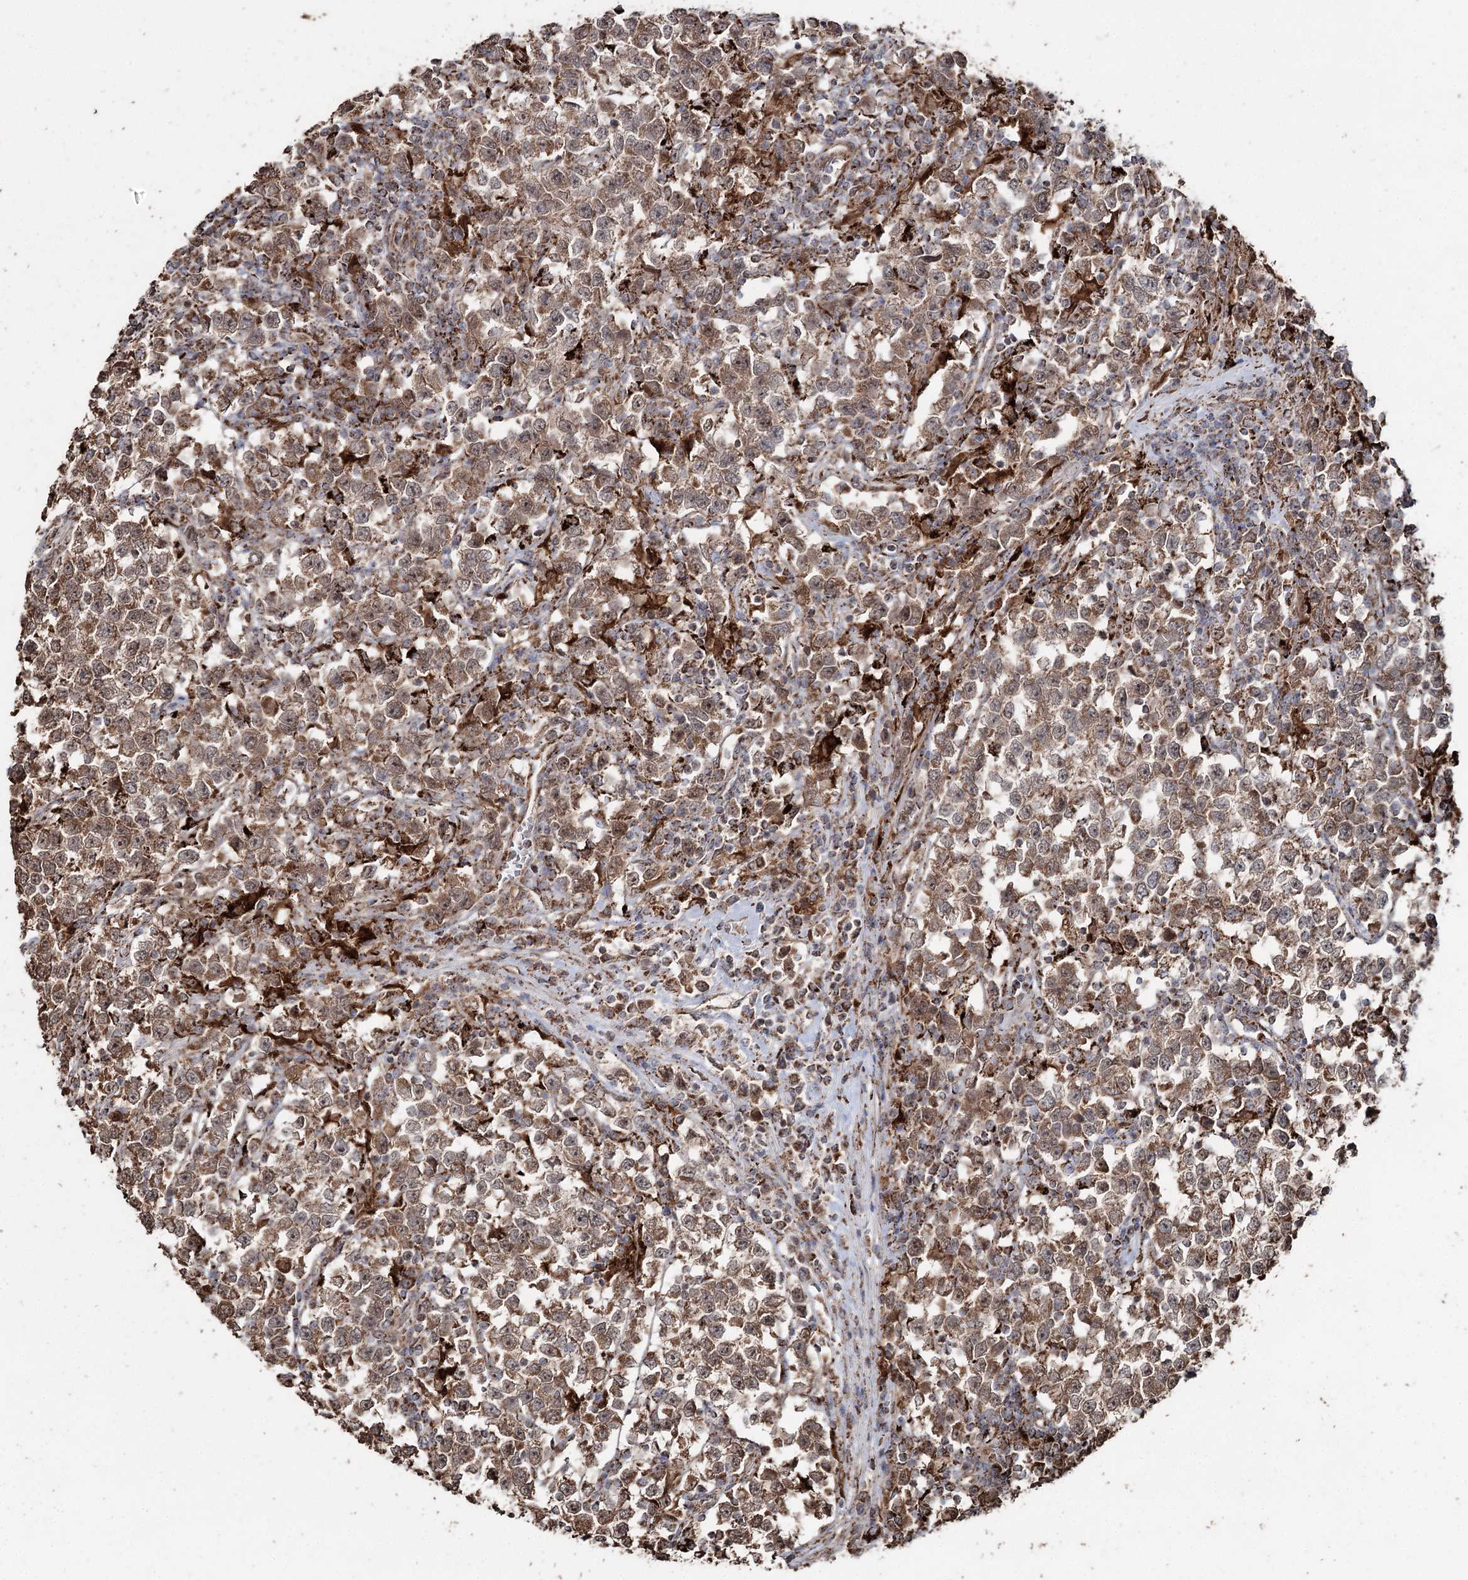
{"staining": {"intensity": "moderate", "quantity": ">75%", "location": "cytoplasmic/membranous"}, "tissue": "testis cancer", "cell_type": "Tumor cells", "image_type": "cancer", "snomed": [{"axis": "morphology", "description": "Normal tissue, NOS"}, {"axis": "morphology", "description": "Seminoma, NOS"}, {"axis": "topography", "description": "Testis"}], "caption": "Immunohistochemical staining of human testis cancer (seminoma) shows medium levels of moderate cytoplasmic/membranous staining in approximately >75% of tumor cells.", "gene": "SLF2", "patient": {"sex": "male", "age": 43}}